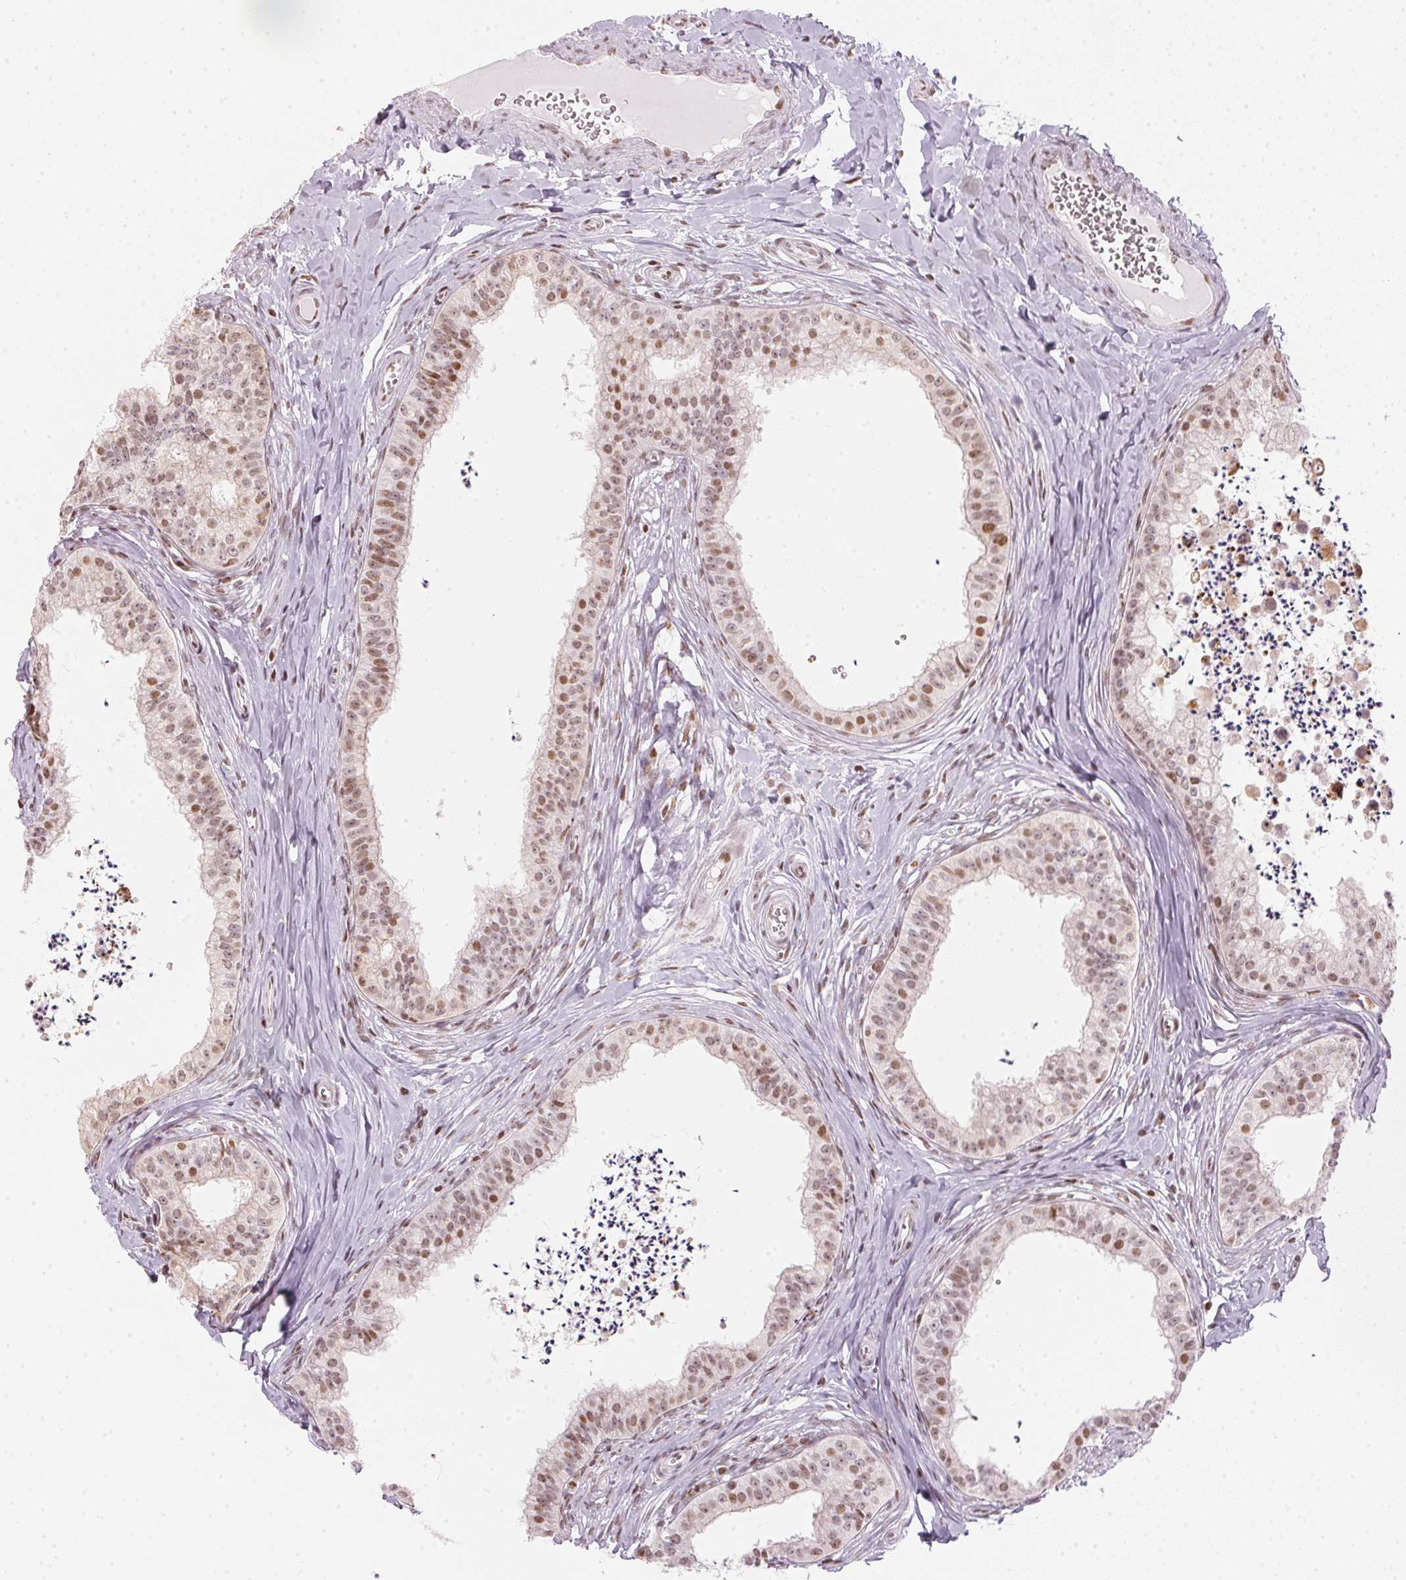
{"staining": {"intensity": "moderate", "quantity": ">75%", "location": "nuclear"}, "tissue": "epididymis", "cell_type": "Glandular cells", "image_type": "normal", "snomed": [{"axis": "morphology", "description": "Normal tissue, NOS"}, {"axis": "topography", "description": "Epididymis"}], "caption": "Human epididymis stained for a protein (brown) exhibits moderate nuclear positive positivity in about >75% of glandular cells.", "gene": "KAT6A", "patient": {"sex": "male", "age": 24}}